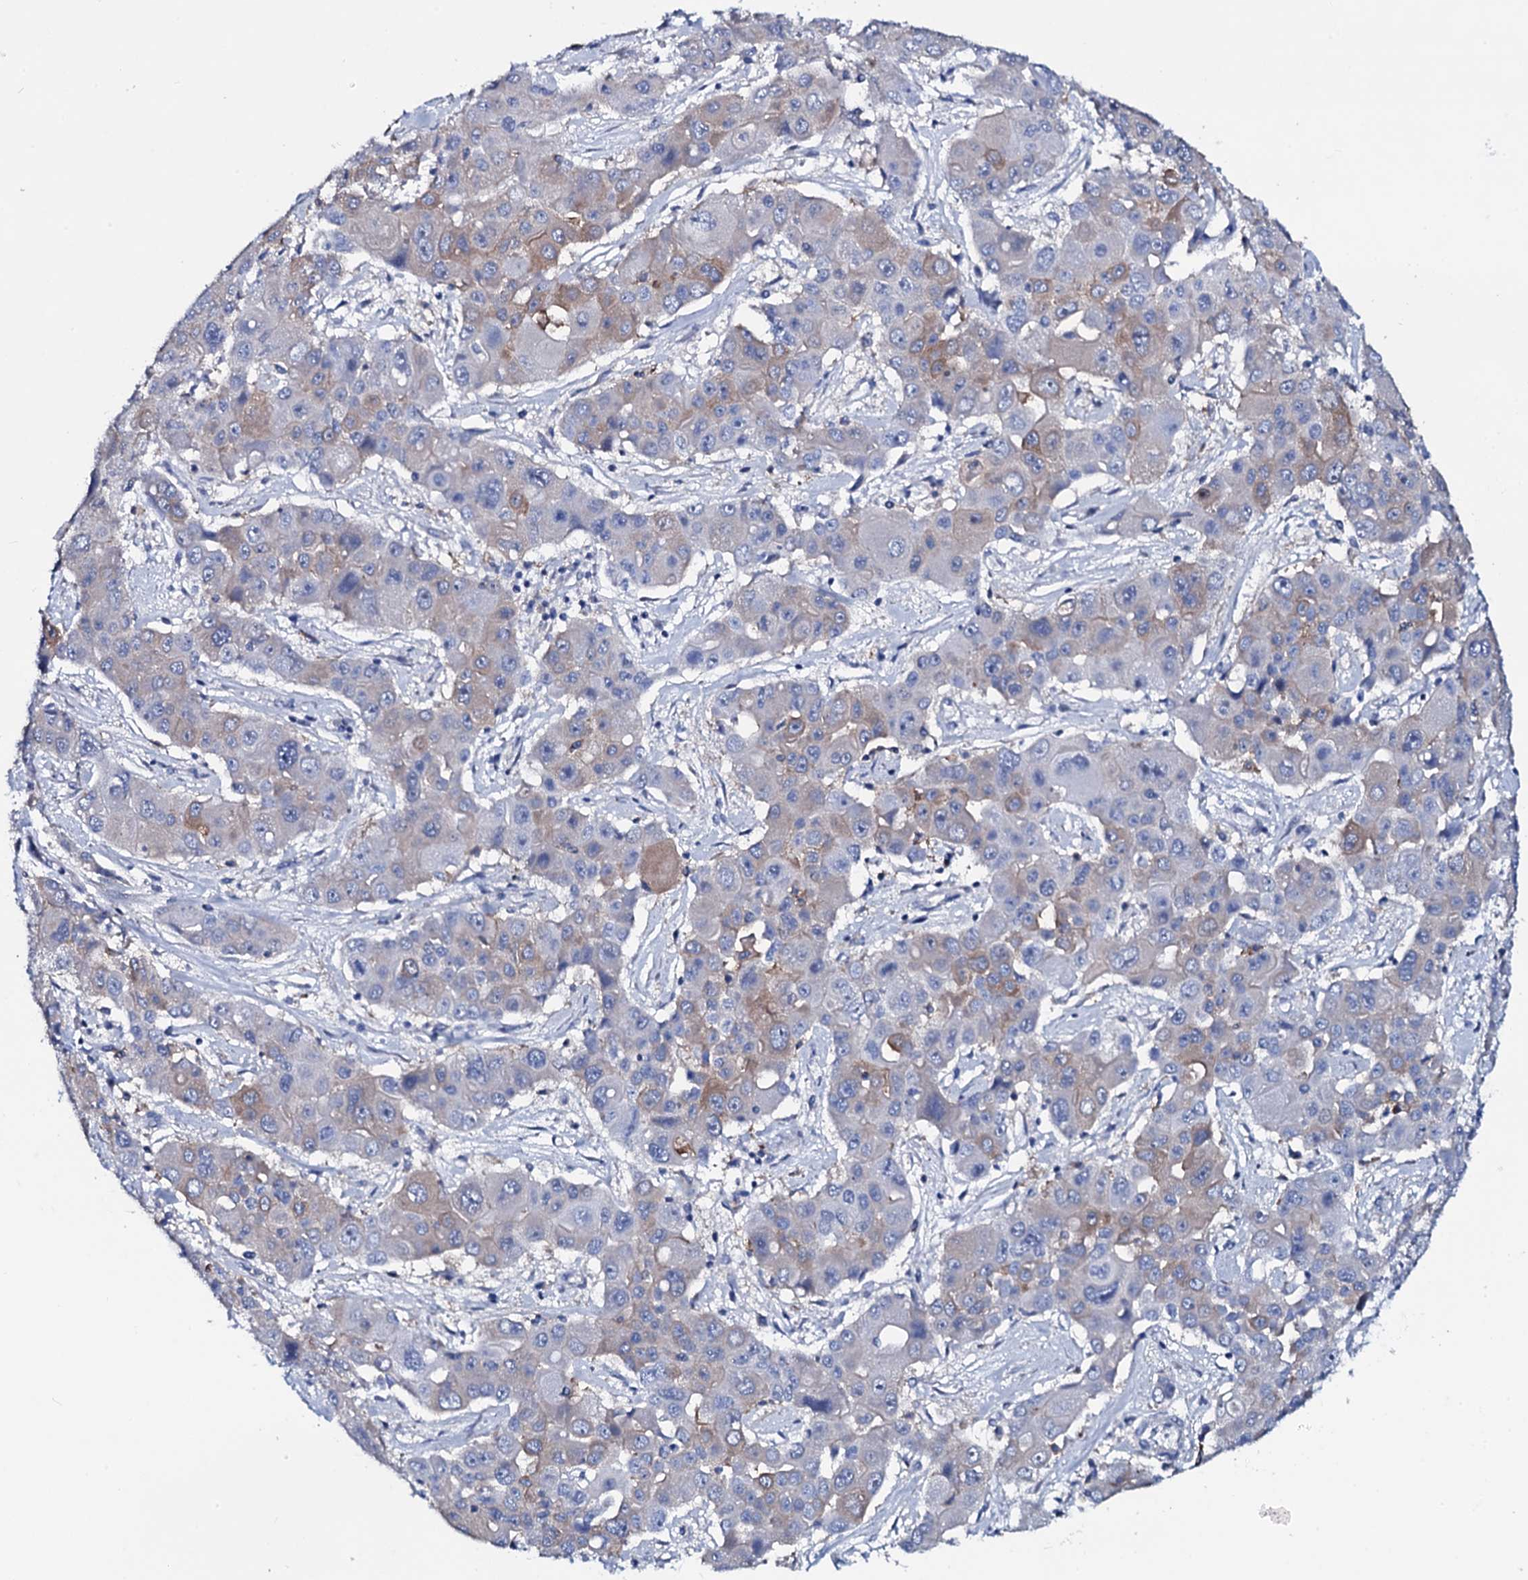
{"staining": {"intensity": "moderate", "quantity": "<25%", "location": "cytoplasmic/membranous"}, "tissue": "liver cancer", "cell_type": "Tumor cells", "image_type": "cancer", "snomed": [{"axis": "morphology", "description": "Cholangiocarcinoma"}, {"axis": "topography", "description": "Liver"}], "caption": "Moderate cytoplasmic/membranous protein staining is present in about <25% of tumor cells in cholangiocarcinoma (liver).", "gene": "GYS2", "patient": {"sex": "male", "age": 67}}